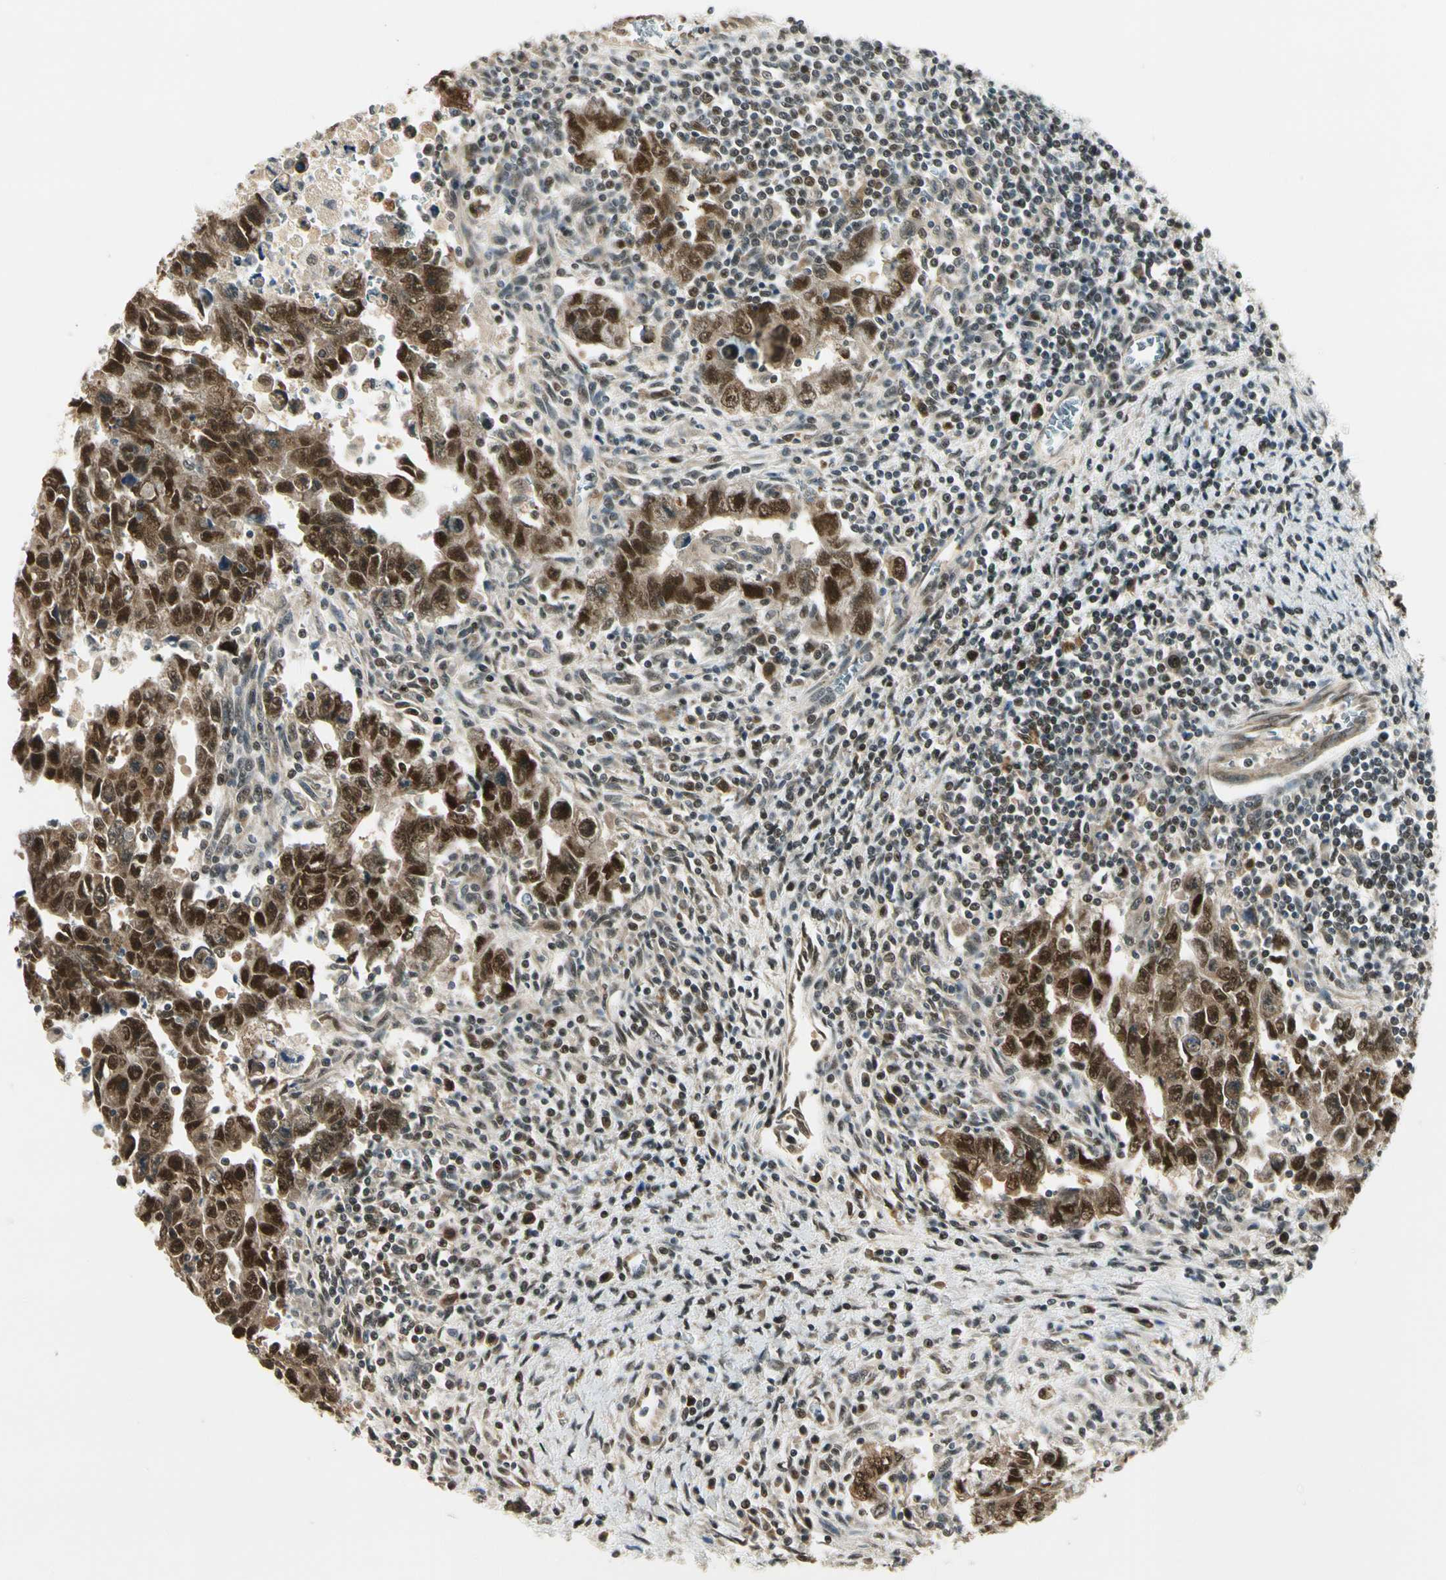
{"staining": {"intensity": "strong", "quantity": ">75%", "location": "cytoplasmic/membranous,nuclear"}, "tissue": "testis cancer", "cell_type": "Tumor cells", "image_type": "cancer", "snomed": [{"axis": "morphology", "description": "Carcinoma, Embryonal, NOS"}, {"axis": "topography", "description": "Testis"}], "caption": "Protein staining exhibits strong cytoplasmic/membranous and nuclear positivity in approximately >75% of tumor cells in testis cancer.", "gene": "PDK2", "patient": {"sex": "male", "age": 28}}